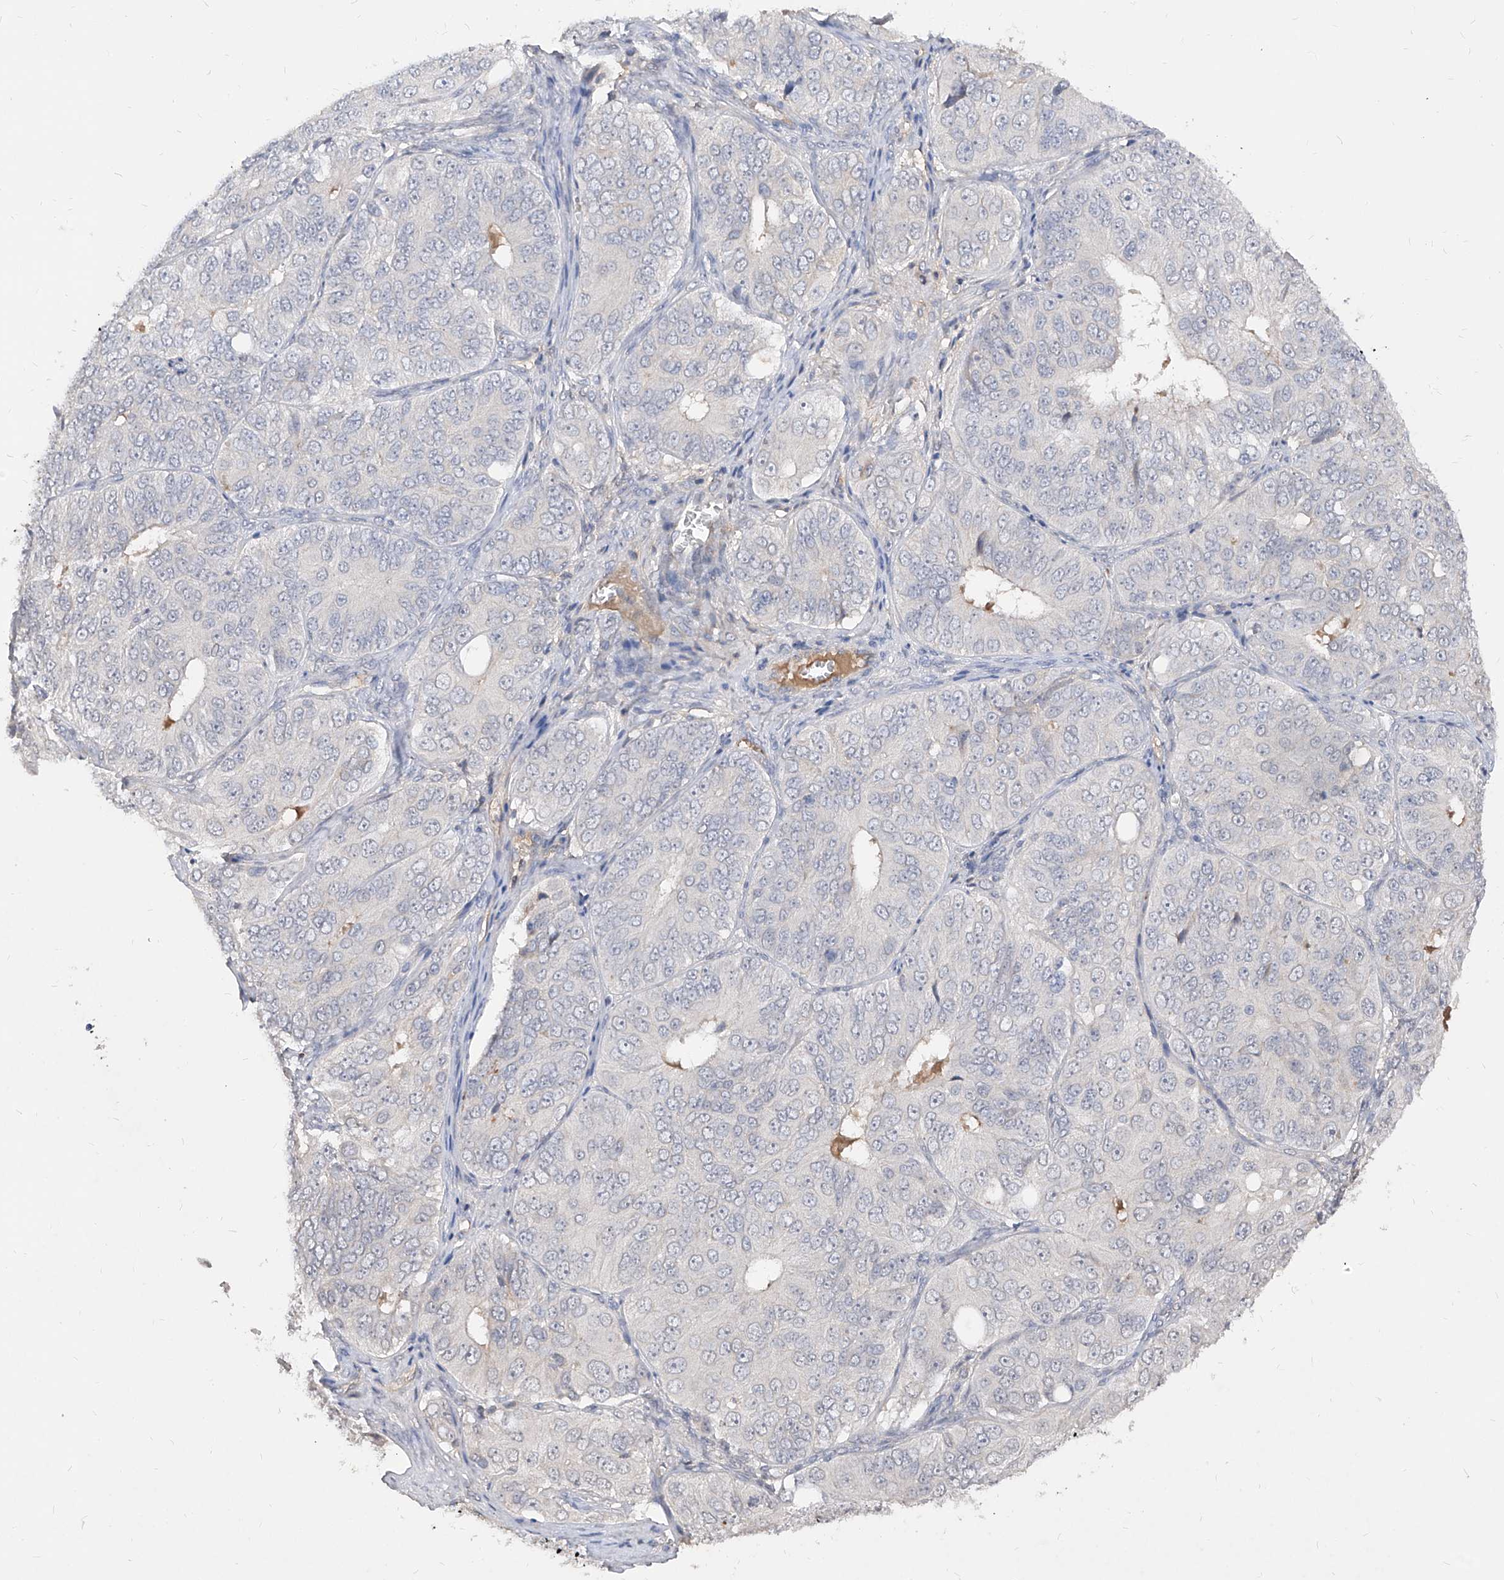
{"staining": {"intensity": "negative", "quantity": "none", "location": "none"}, "tissue": "ovarian cancer", "cell_type": "Tumor cells", "image_type": "cancer", "snomed": [{"axis": "morphology", "description": "Carcinoma, endometroid"}, {"axis": "topography", "description": "Ovary"}], "caption": "Immunohistochemistry histopathology image of human ovarian cancer (endometroid carcinoma) stained for a protein (brown), which shows no expression in tumor cells.", "gene": "C4A", "patient": {"sex": "female", "age": 51}}